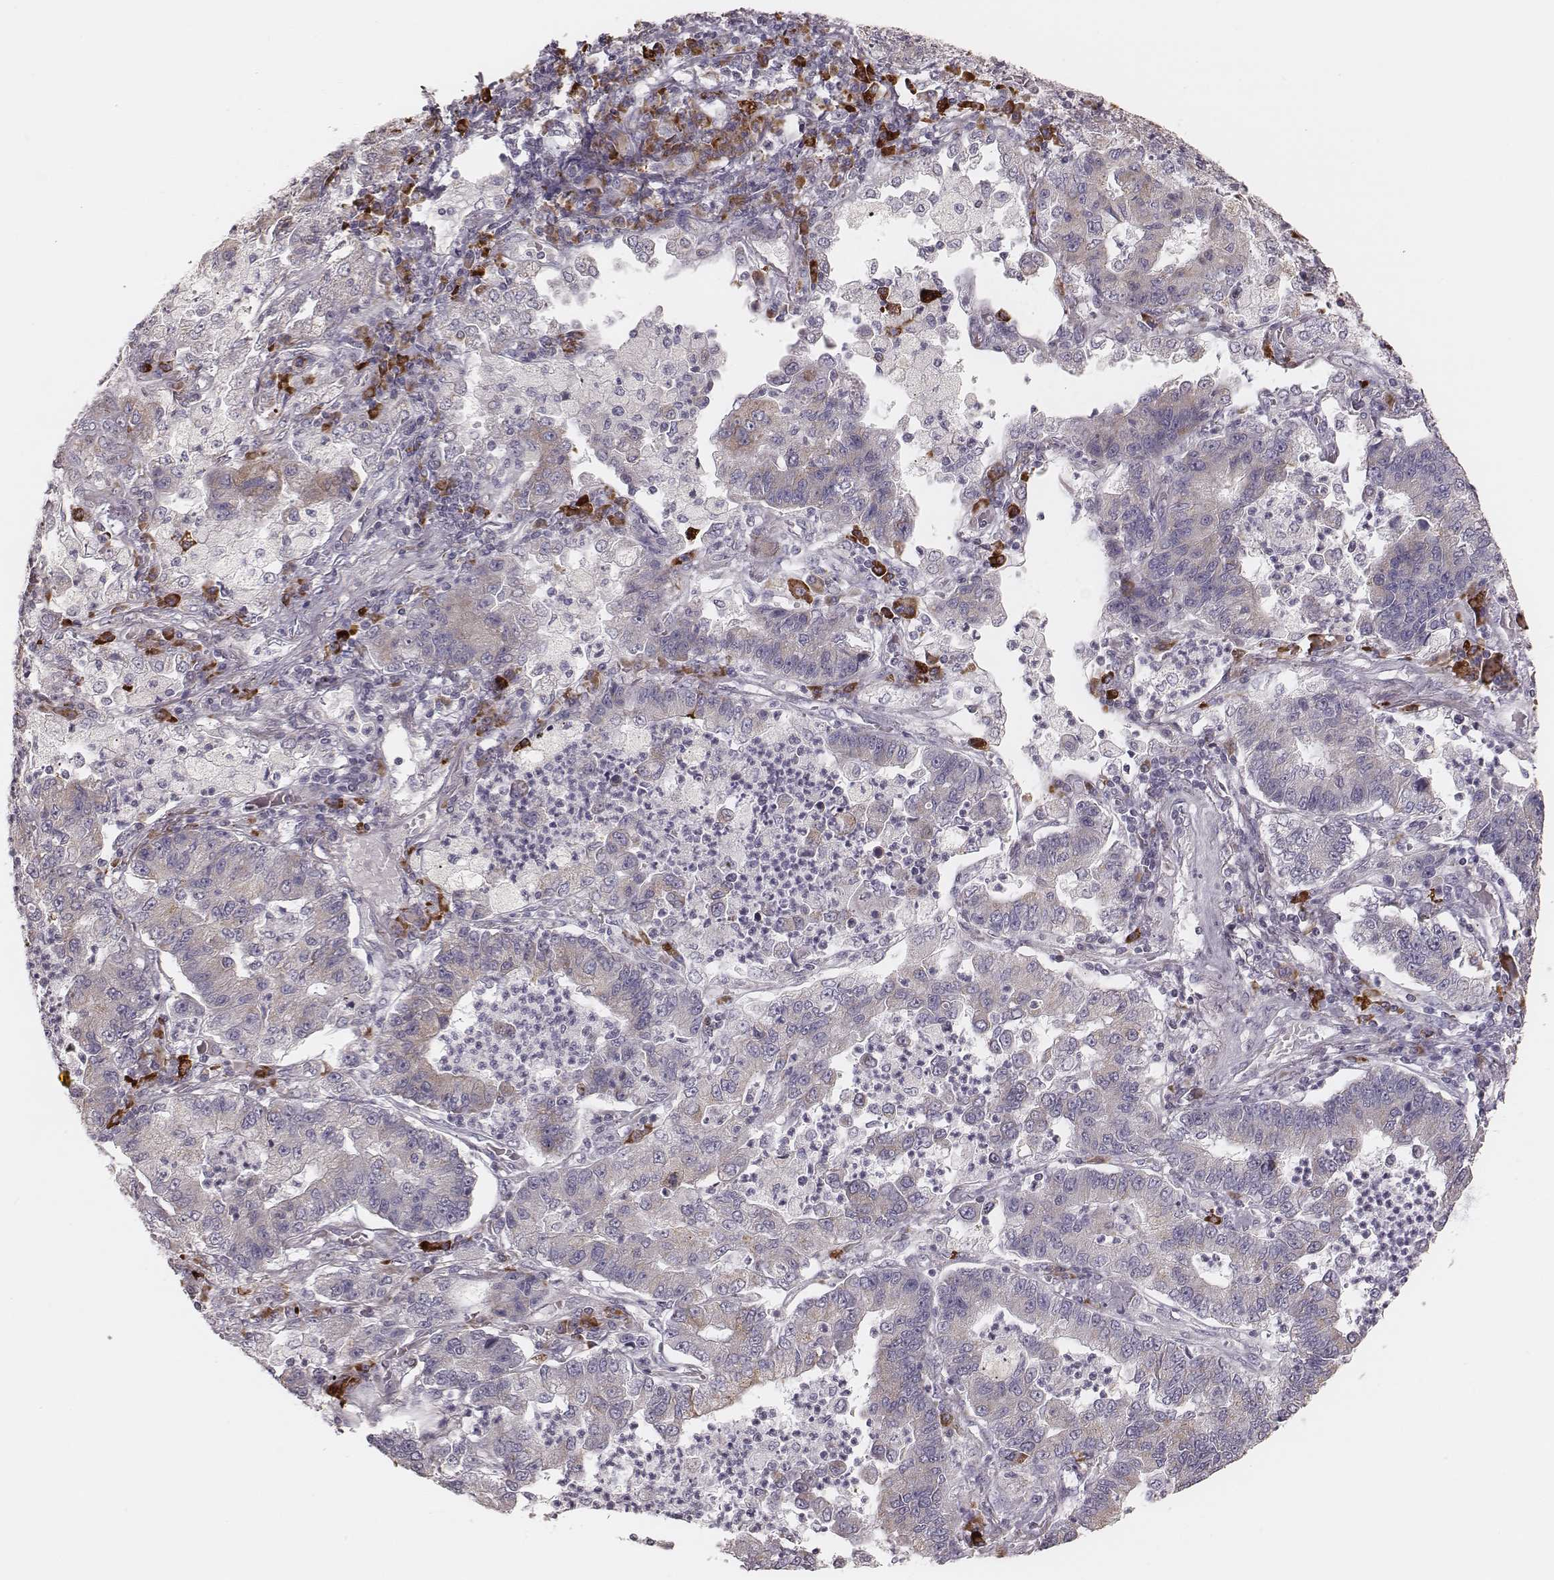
{"staining": {"intensity": "weak", "quantity": ">75%", "location": "cytoplasmic/membranous"}, "tissue": "lung cancer", "cell_type": "Tumor cells", "image_type": "cancer", "snomed": [{"axis": "morphology", "description": "Adenocarcinoma, NOS"}, {"axis": "topography", "description": "Lung"}], "caption": "Brown immunohistochemical staining in adenocarcinoma (lung) reveals weak cytoplasmic/membranous positivity in about >75% of tumor cells.", "gene": "KIF5C", "patient": {"sex": "female", "age": 57}}